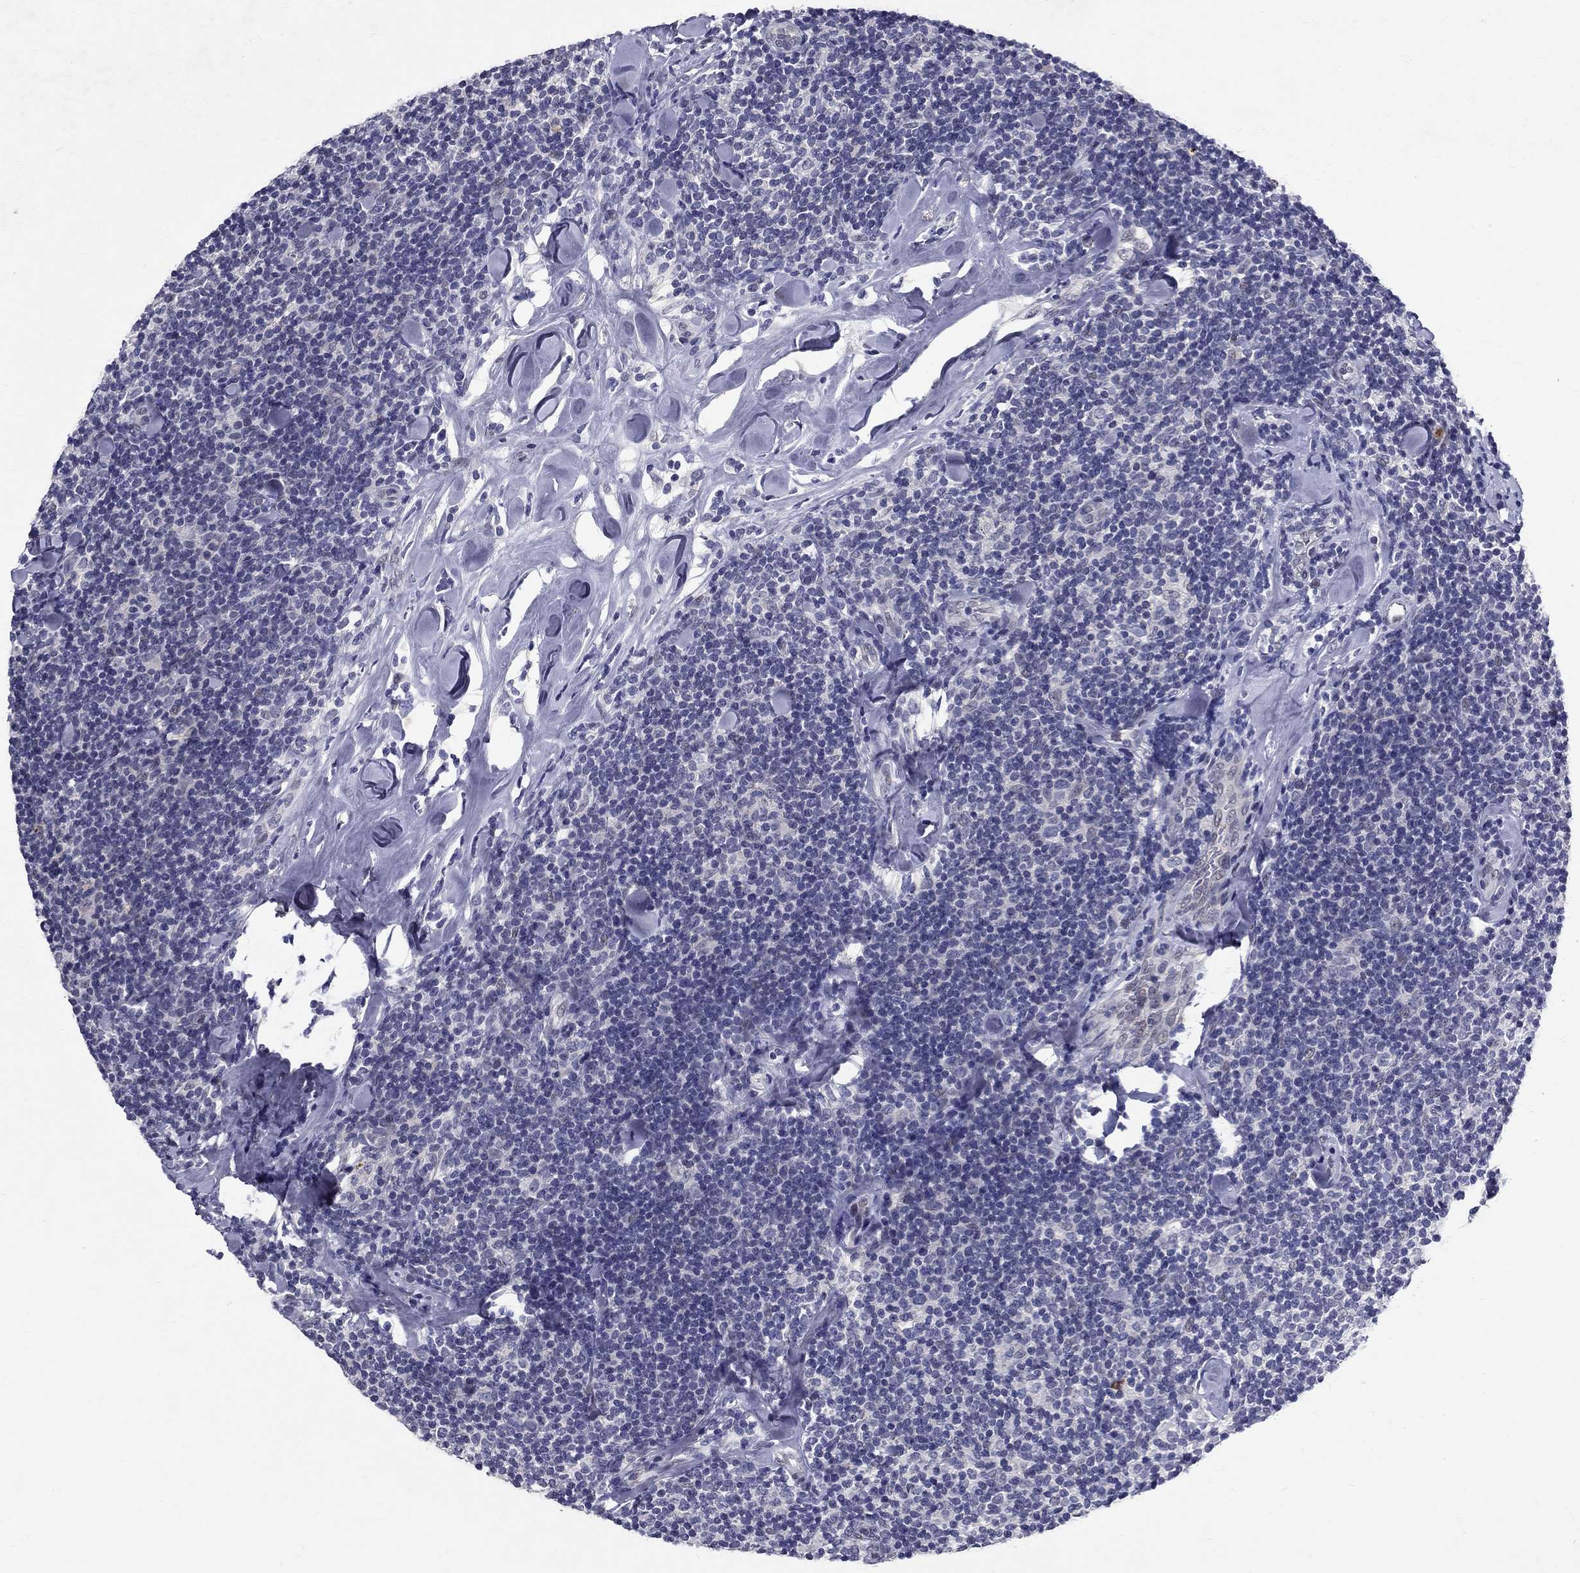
{"staining": {"intensity": "negative", "quantity": "none", "location": "none"}, "tissue": "lymphoma", "cell_type": "Tumor cells", "image_type": "cancer", "snomed": [{"axis": "morphology", "description": "Malignant lymphoma, non-Hodgkin's type, Low grade"}, {"axis": "topography", "description": "Lymph node"}], "caption": "The immunohistochemistry (IHC) micrograph has no significant expression in tumor cells of lymphoma tissue. (DAB (3,3'-diaminobenzidine) immunohistochemistry (IHC) with hematoxylin counter stain).", "gene": "RBFOX1", "patient": {"sex": "female", "age": 56}}